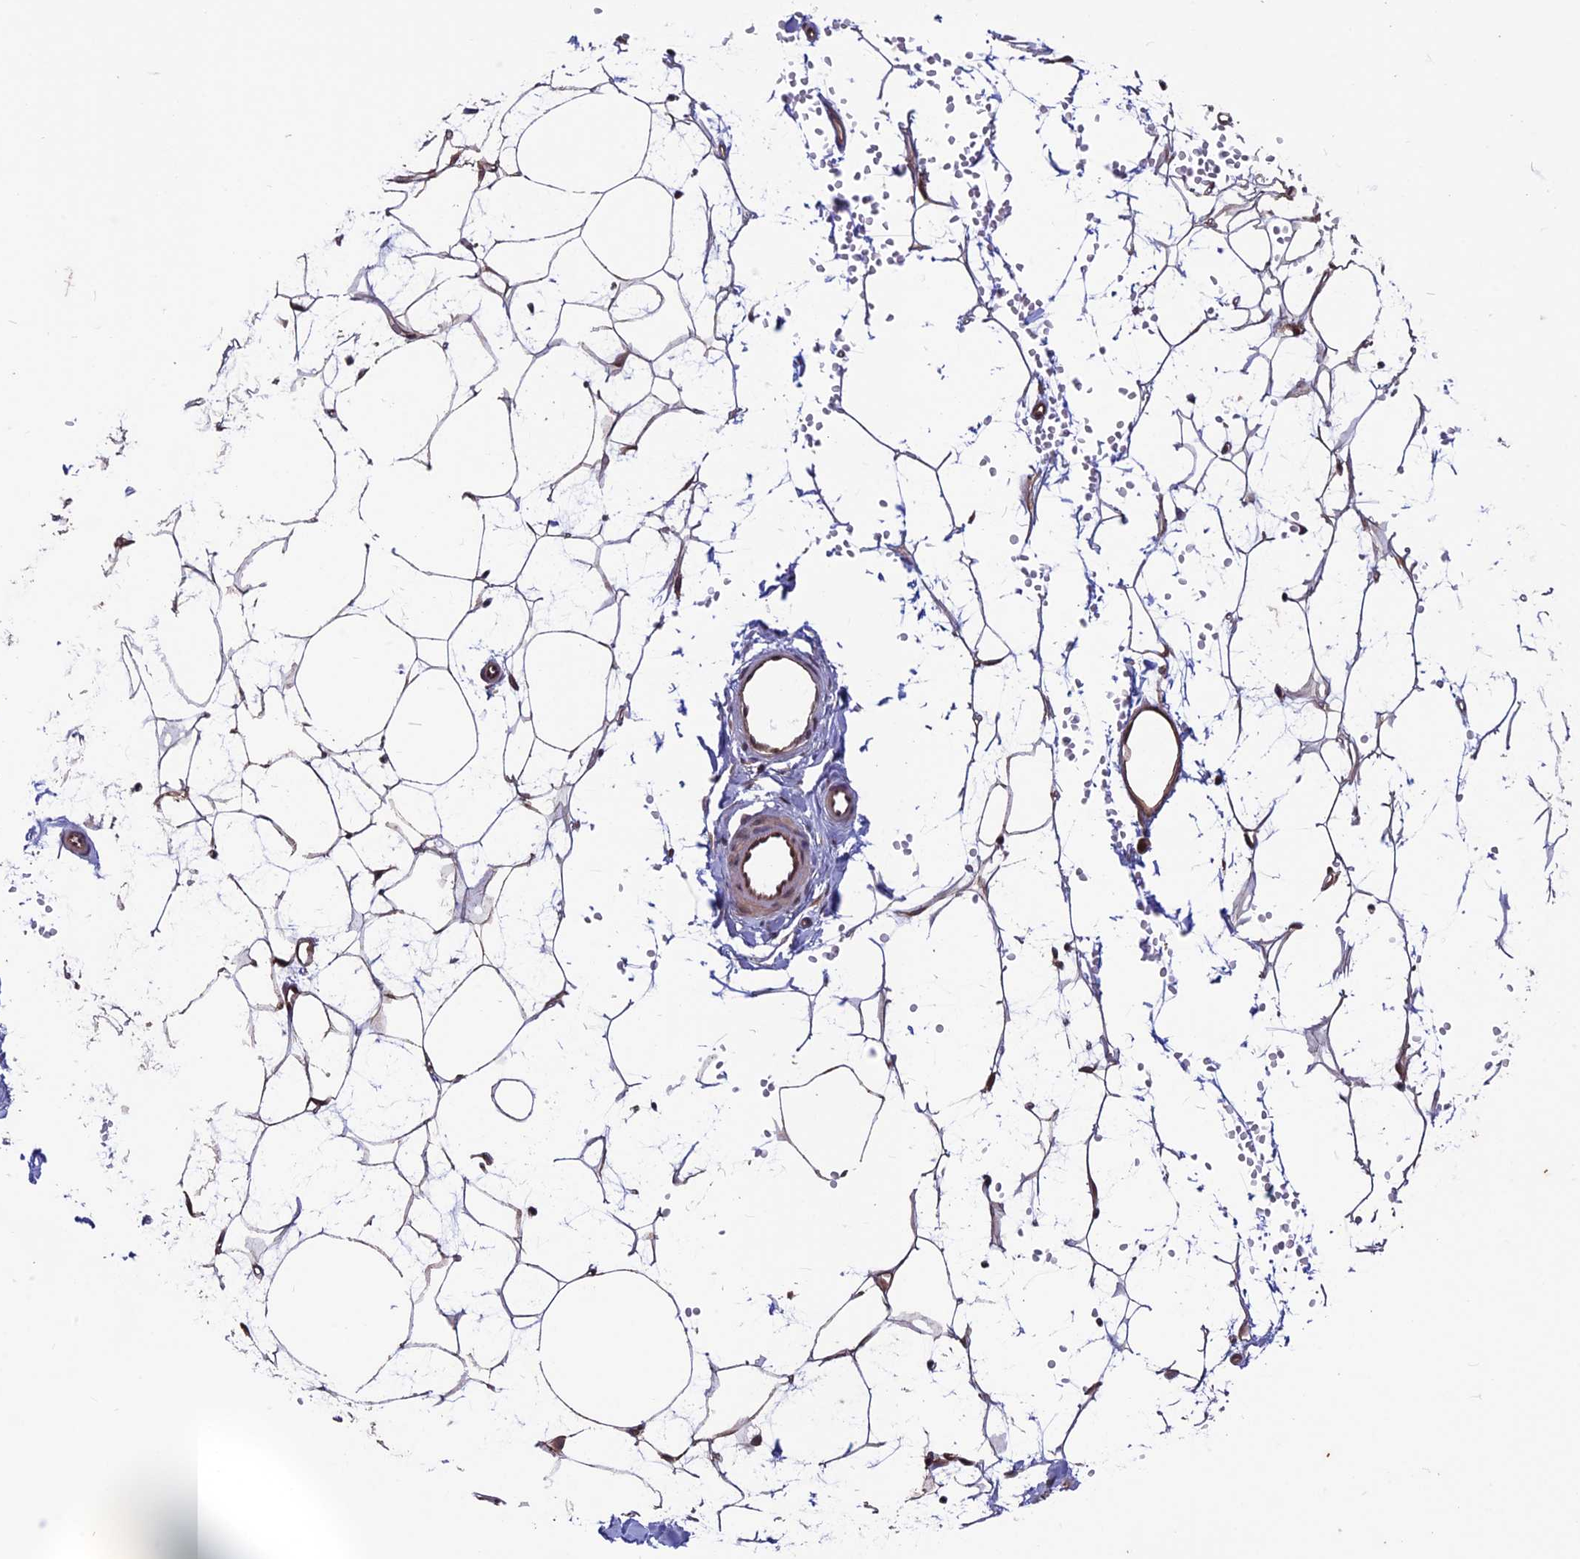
{"staining": {"intensity": "weak", "quantity": "<25%", "location": "cytoplasmic/membranous"}, "tissue": "adipose tissue", "cell_type": "Adipocytes", "image_type": "normal", "snomed": [{"axis": "morphology", "description": "Normal tissue, NOS"}, {"axis": "topography", "description": "Breast"}], "caption": "Immunohistochemical staining of normal human adipose tissue reveals no significant staining in adipocytes. (DAB immunohistochemistry (IHC), high magnification).", "gene": "MAST2", "patient": {"sex": "female", "age": 23}}